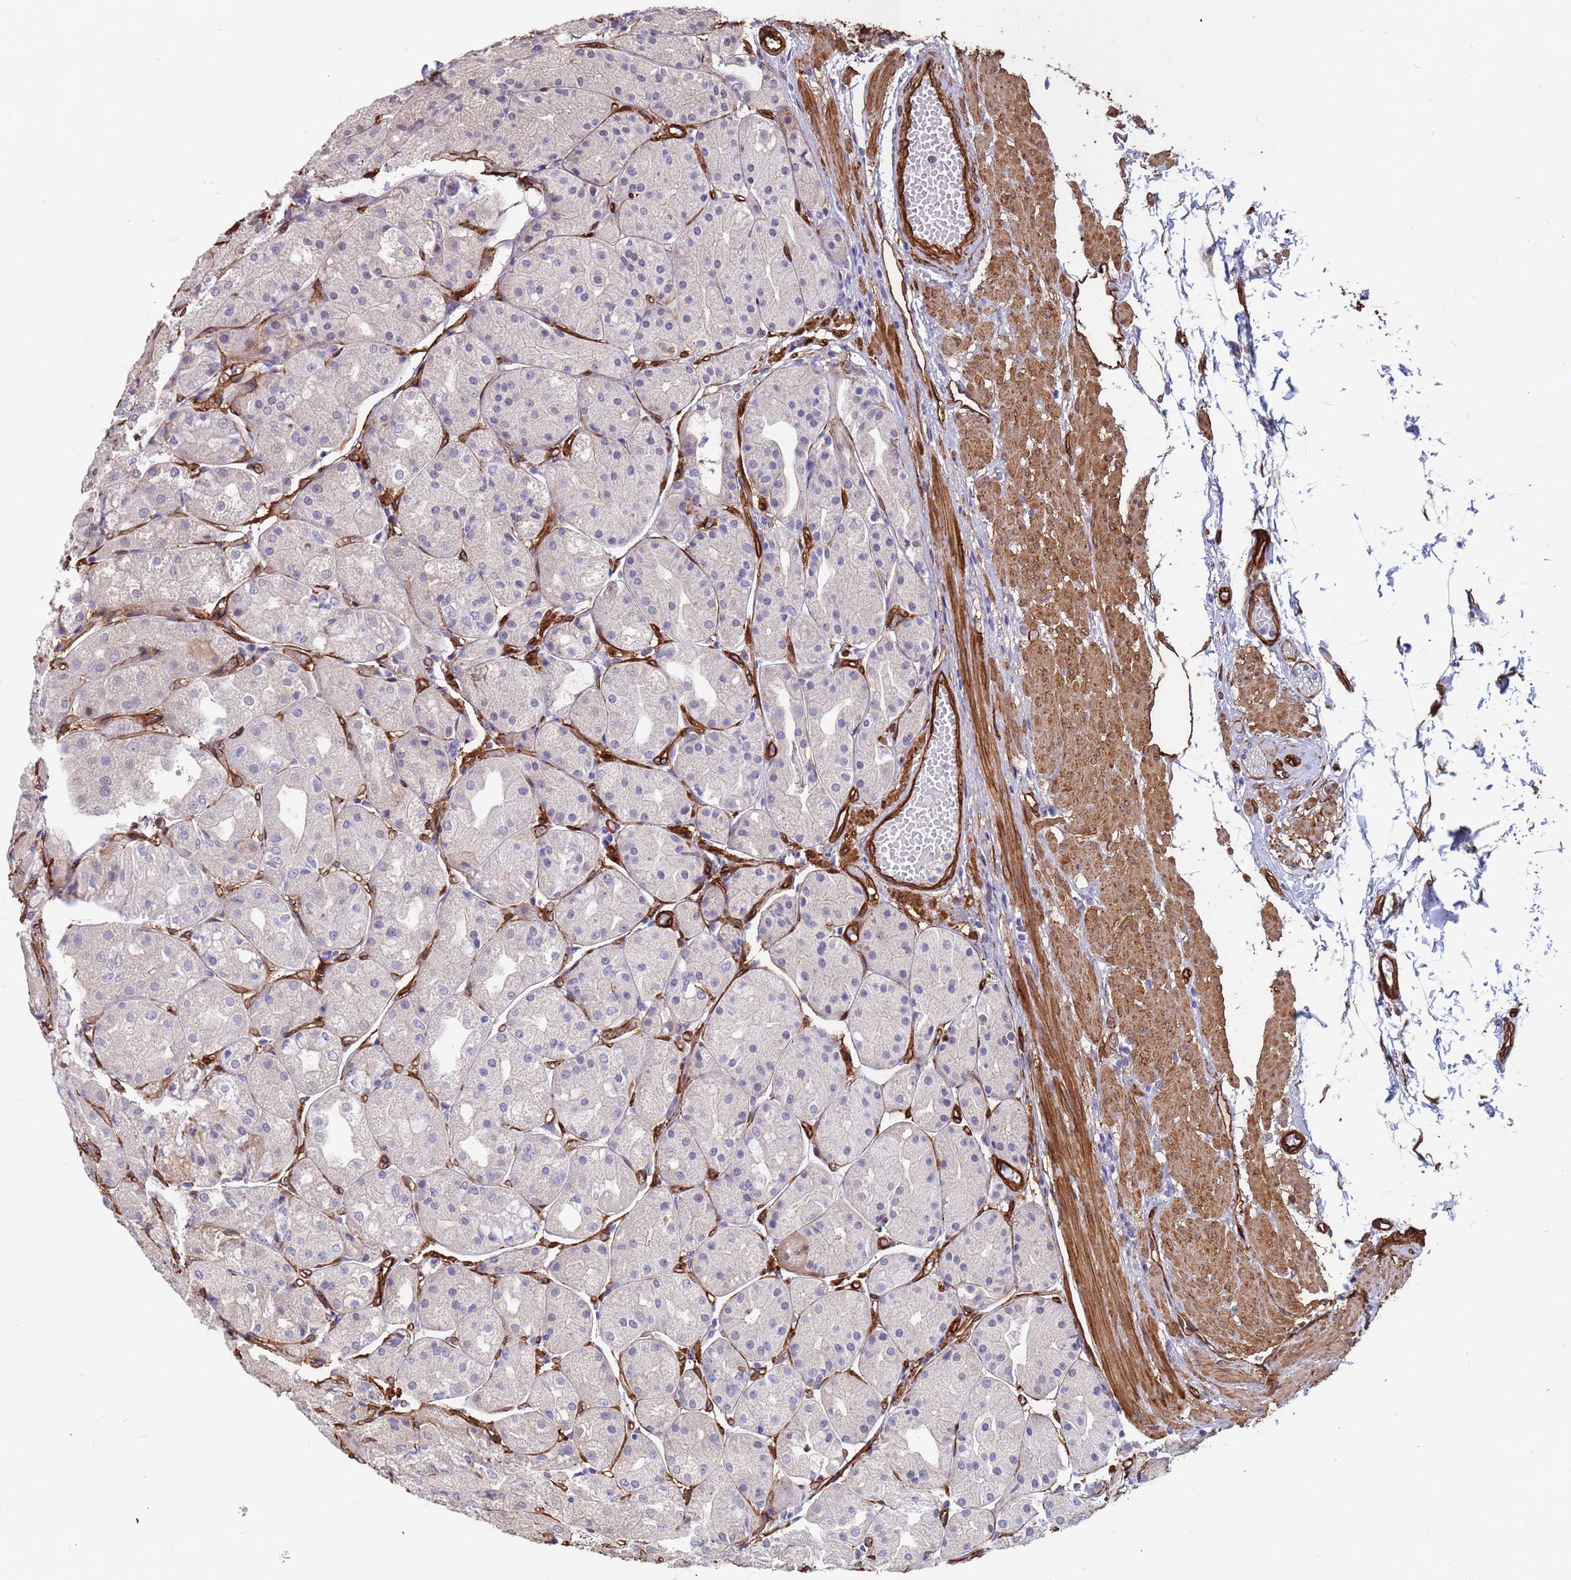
{"staining": {"intensity": "negative", "quantity": "none", "location": "none"}, "tissue": "stomach", "cell_type": "Glandular cells", "image_type": "normal", "snomed": [{"axis": "morphology", "description": "Normal tissue, NOS"}, {"axis": "topography", "description": "Stomach, upper"}], "caption": "Immunohistochemistry (IHC) of benign stomach exhibits no staining in glandular cells. (Immunohistochemistry, brightfield microscopy, high magnification).", "gene": "EHD2", "patient": {"sex": "male", "age": 72}}